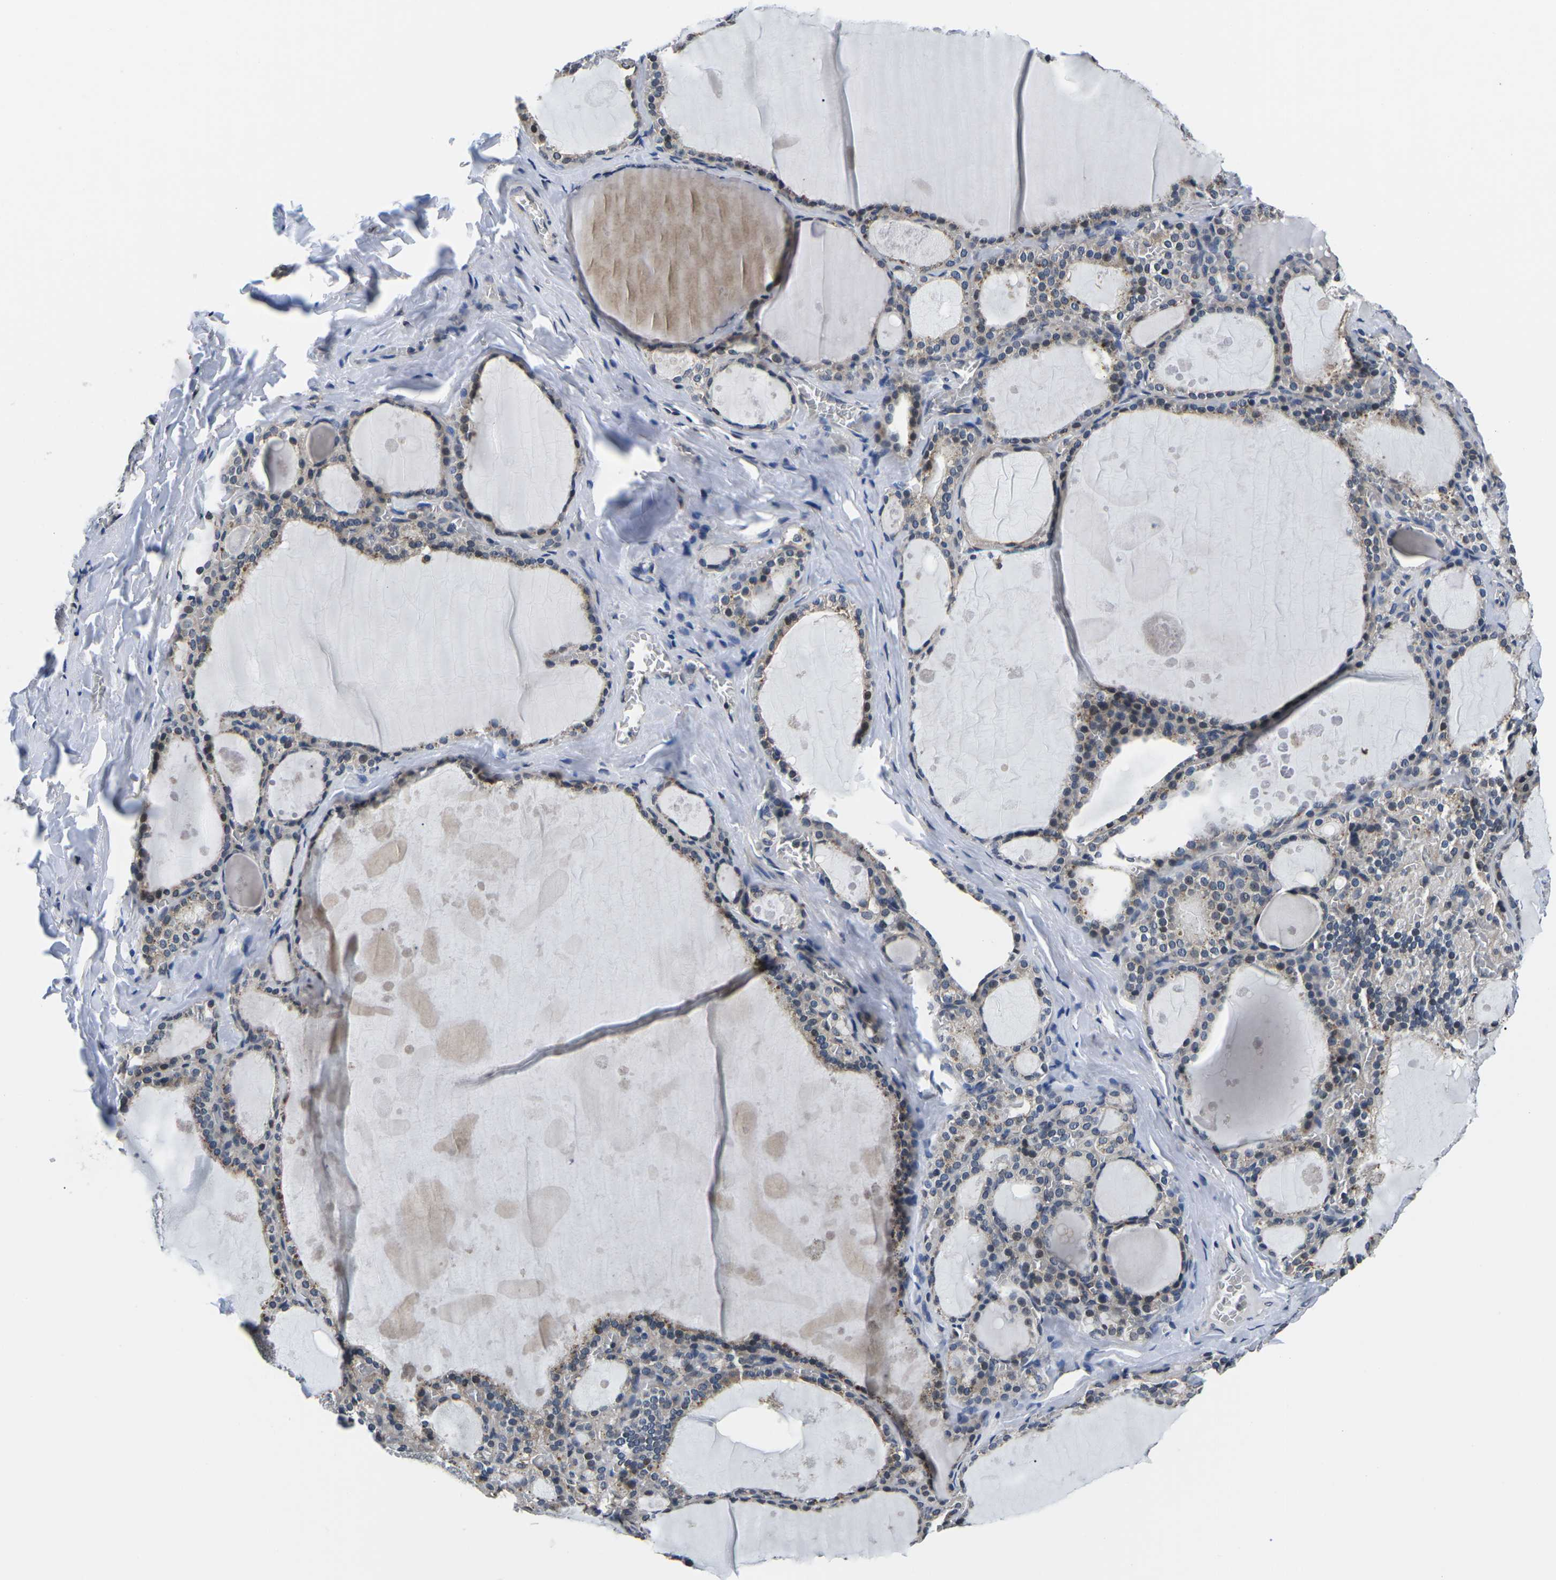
{"staining": {"intensity": "weak", "quantity": ">75%", "location": "cytoplasmic/membranous,nuclear"}, "tissue": "thyroid gland", "cell_type": "Glandular cells", "image_type": "normal", "snomed": [{"axis": "morphology", "description": "Normal tissue, NOS"}, {"axis": "topography", "description": "Thyroid gland"}], "caption": "Immunohistochemical staining of unremarkable human thyroid gland shows low levels of weak cytoplasmic/membranous,nuclear expression in approximately >75% of glandular cells.", "gene": "SNX10", "patient": {"sex": "male", "age": 56}}